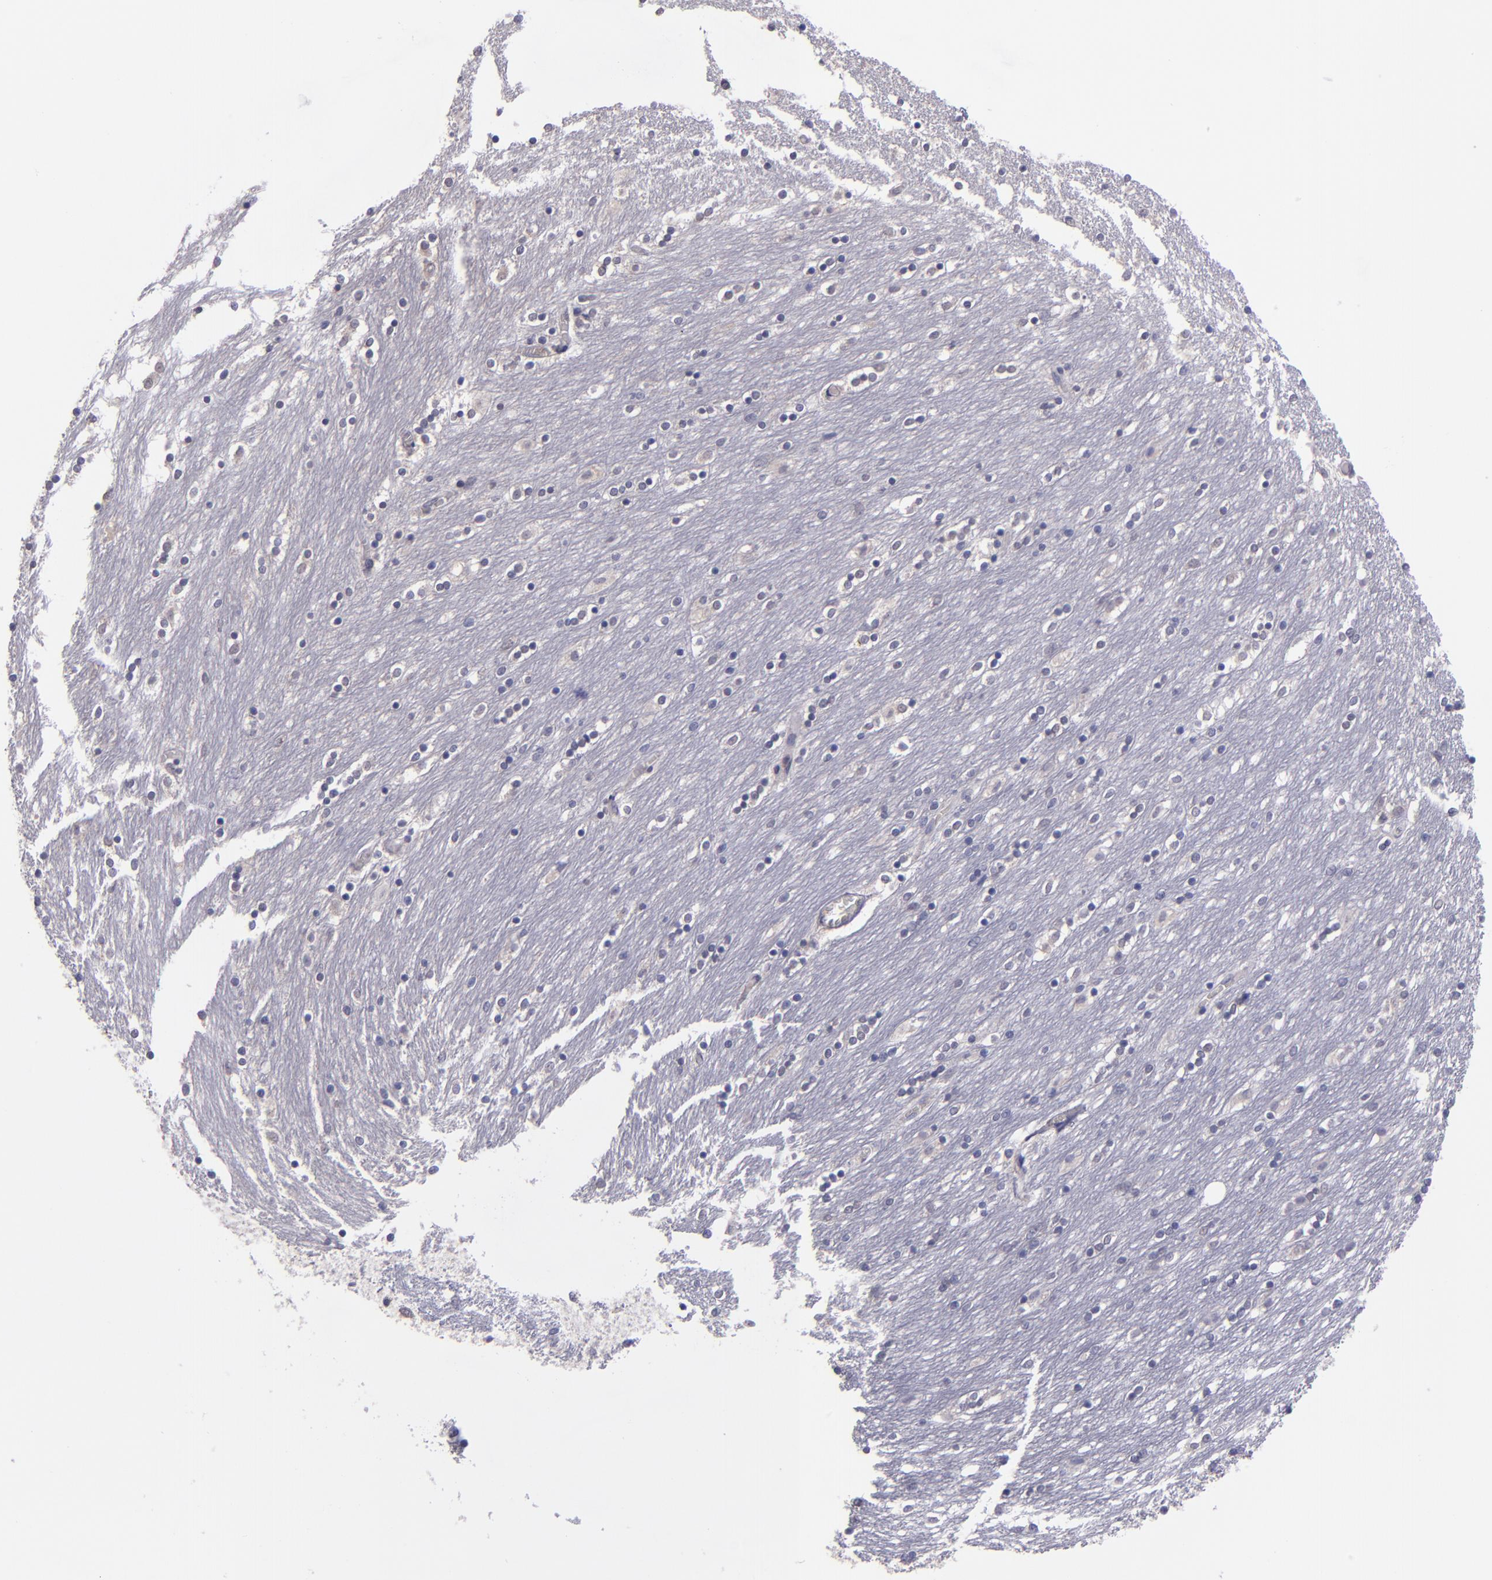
{"staining": {"intensity": "negative", "quantity": "none", "location": "none"}, "tissue": "caudate", "cell_type": "Glial cells", "image_type": "normal", "snomed": [{"axis": "morphology", "description": "Normal tissue, NOS"}, {"axis": "topography", "description": "Lateral ventricle wall"}], "caption": "Immunohistochemistry histopathology image of benign caudate: human caudate stained with DAB (3,3'-diaminobenzidine) reveals no significant protein positivity in glial cells.", "gene": "CEBPE", "patient": {"sex": "female", "age": 54}}